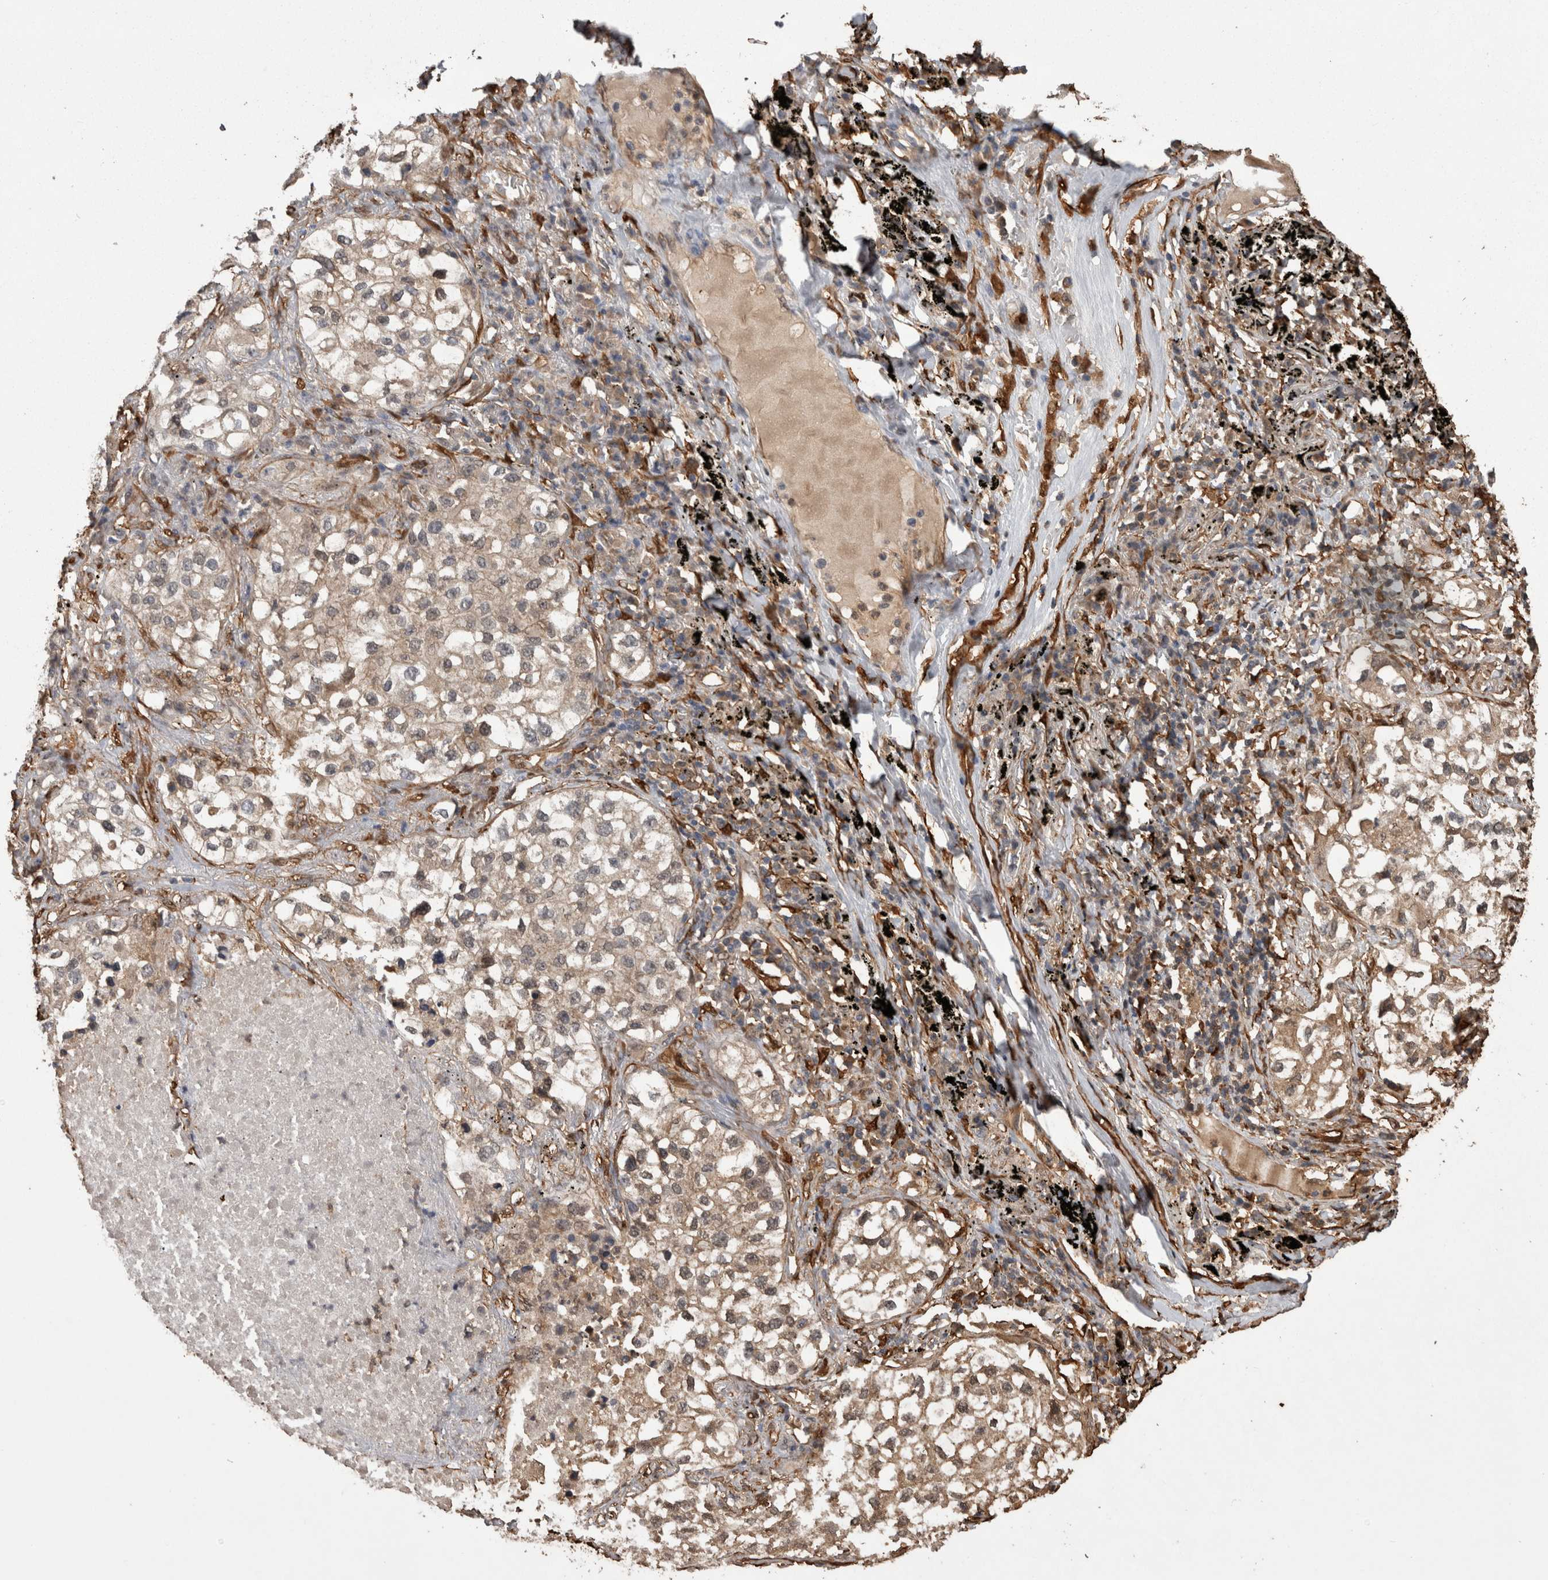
{"staining": {"intensity": "weak", "quantity": ">75%", "location": "cytoplasmic/membranous,nuclear"}, "tissue": "lung cancer", "cell_type": "Tumor cells", "image_type": "cancer", "snomed": [{"axis": "morphology", "description": "Adenocarcinoma, NOS"}, {"axis": "topography", "description": "Lung"}], "caption": "Immunohistochemical staining of adenocarcinoma (lung) exhibits low levels of weak cytoplasmic/membranous and nuclear expression in about >75% of tumor cells. (DAB IHC with brightfield microscopy, high magnification).", "gene": "LXN", "patient": {"sex": "male", "age": 63}}